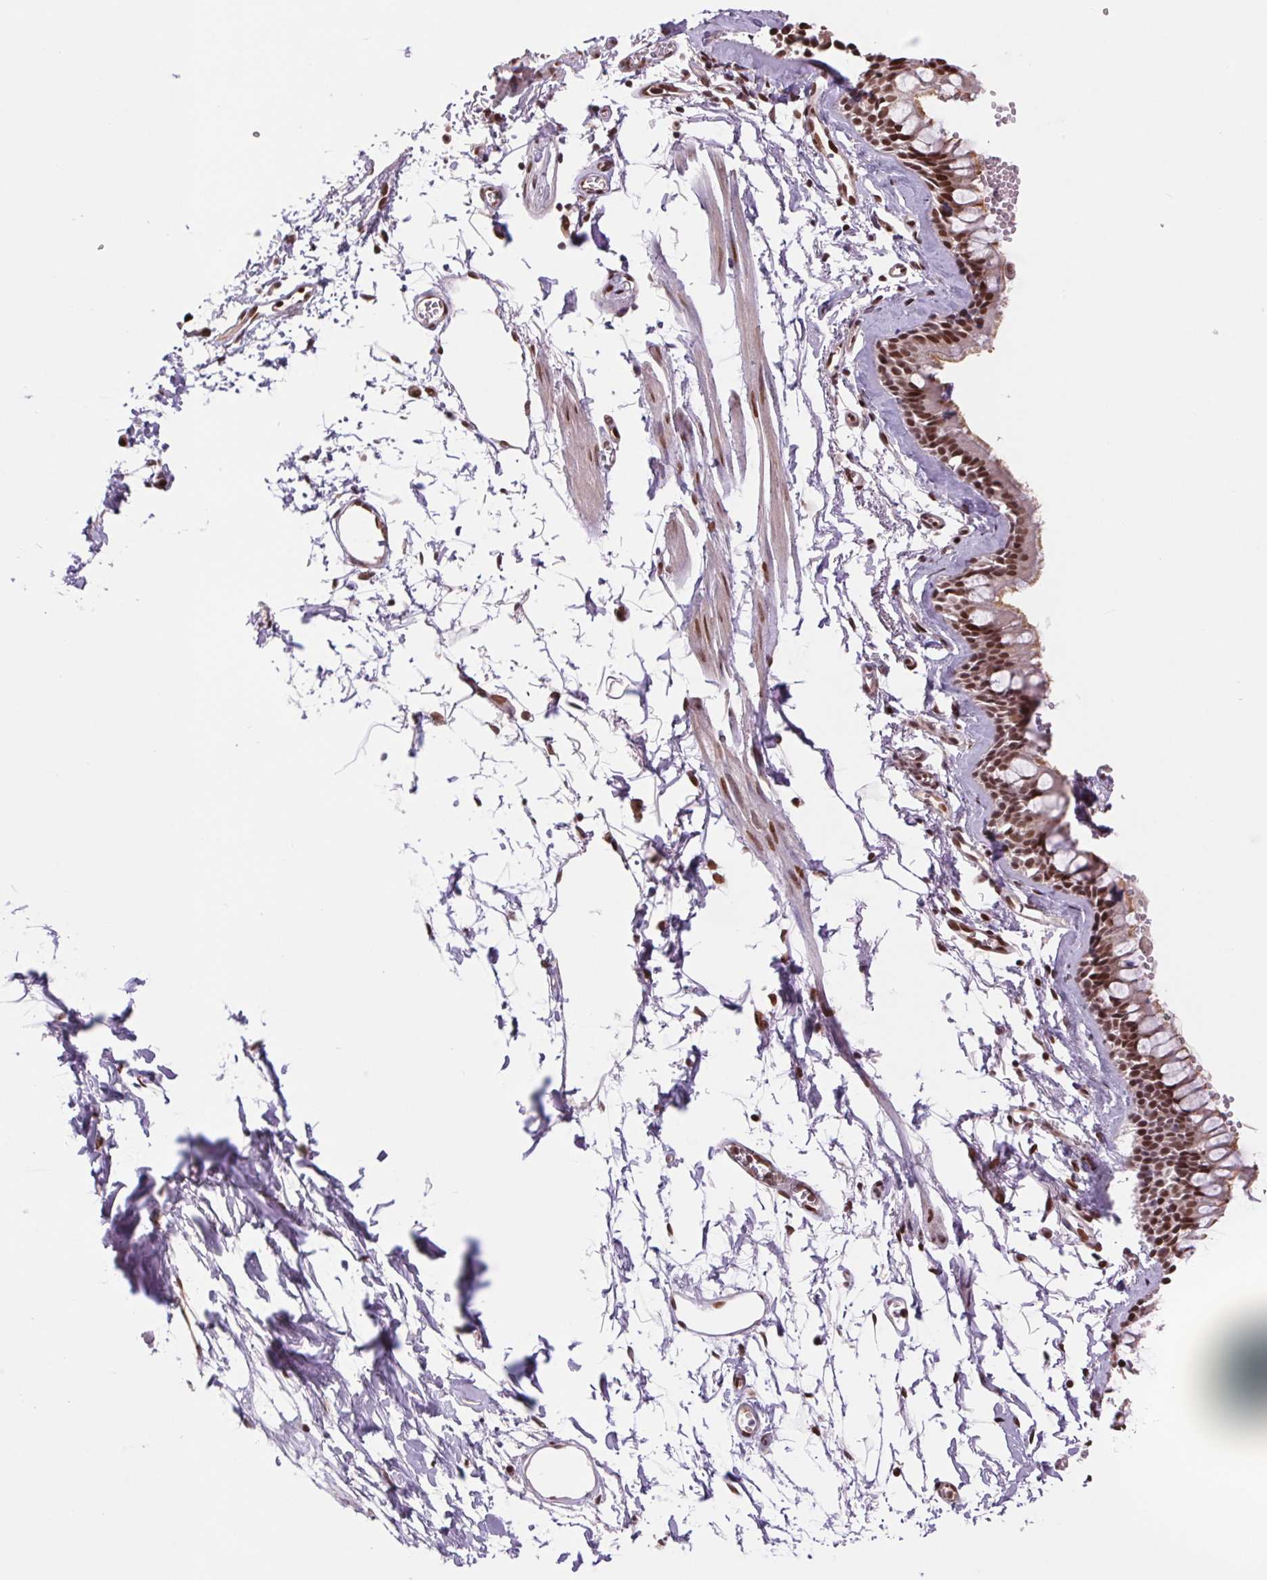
{"staining": {"intensity": "strong", "quantity": ">75%", "location": "nuclear"}, "tissue": "bronchus", "cell_type": "Respiratory epithelial cells", "image_type": "normal", "snomed": [{"axis": "morphology", "description": "Normal tissue, NOS"}, {"axis": "topography", "description": "Cartilage tissue"}, {"axis": "topography", "description": "Bronchus"}], "caption": "About >75% of respiratory epithelial cells in unremarkable human bronchus exhibit strong nuclear protein staining as visualized by brown immunohistochemical staining.", "gene": "RAD23A", "patient": {"sex": "female", "age": 59}}